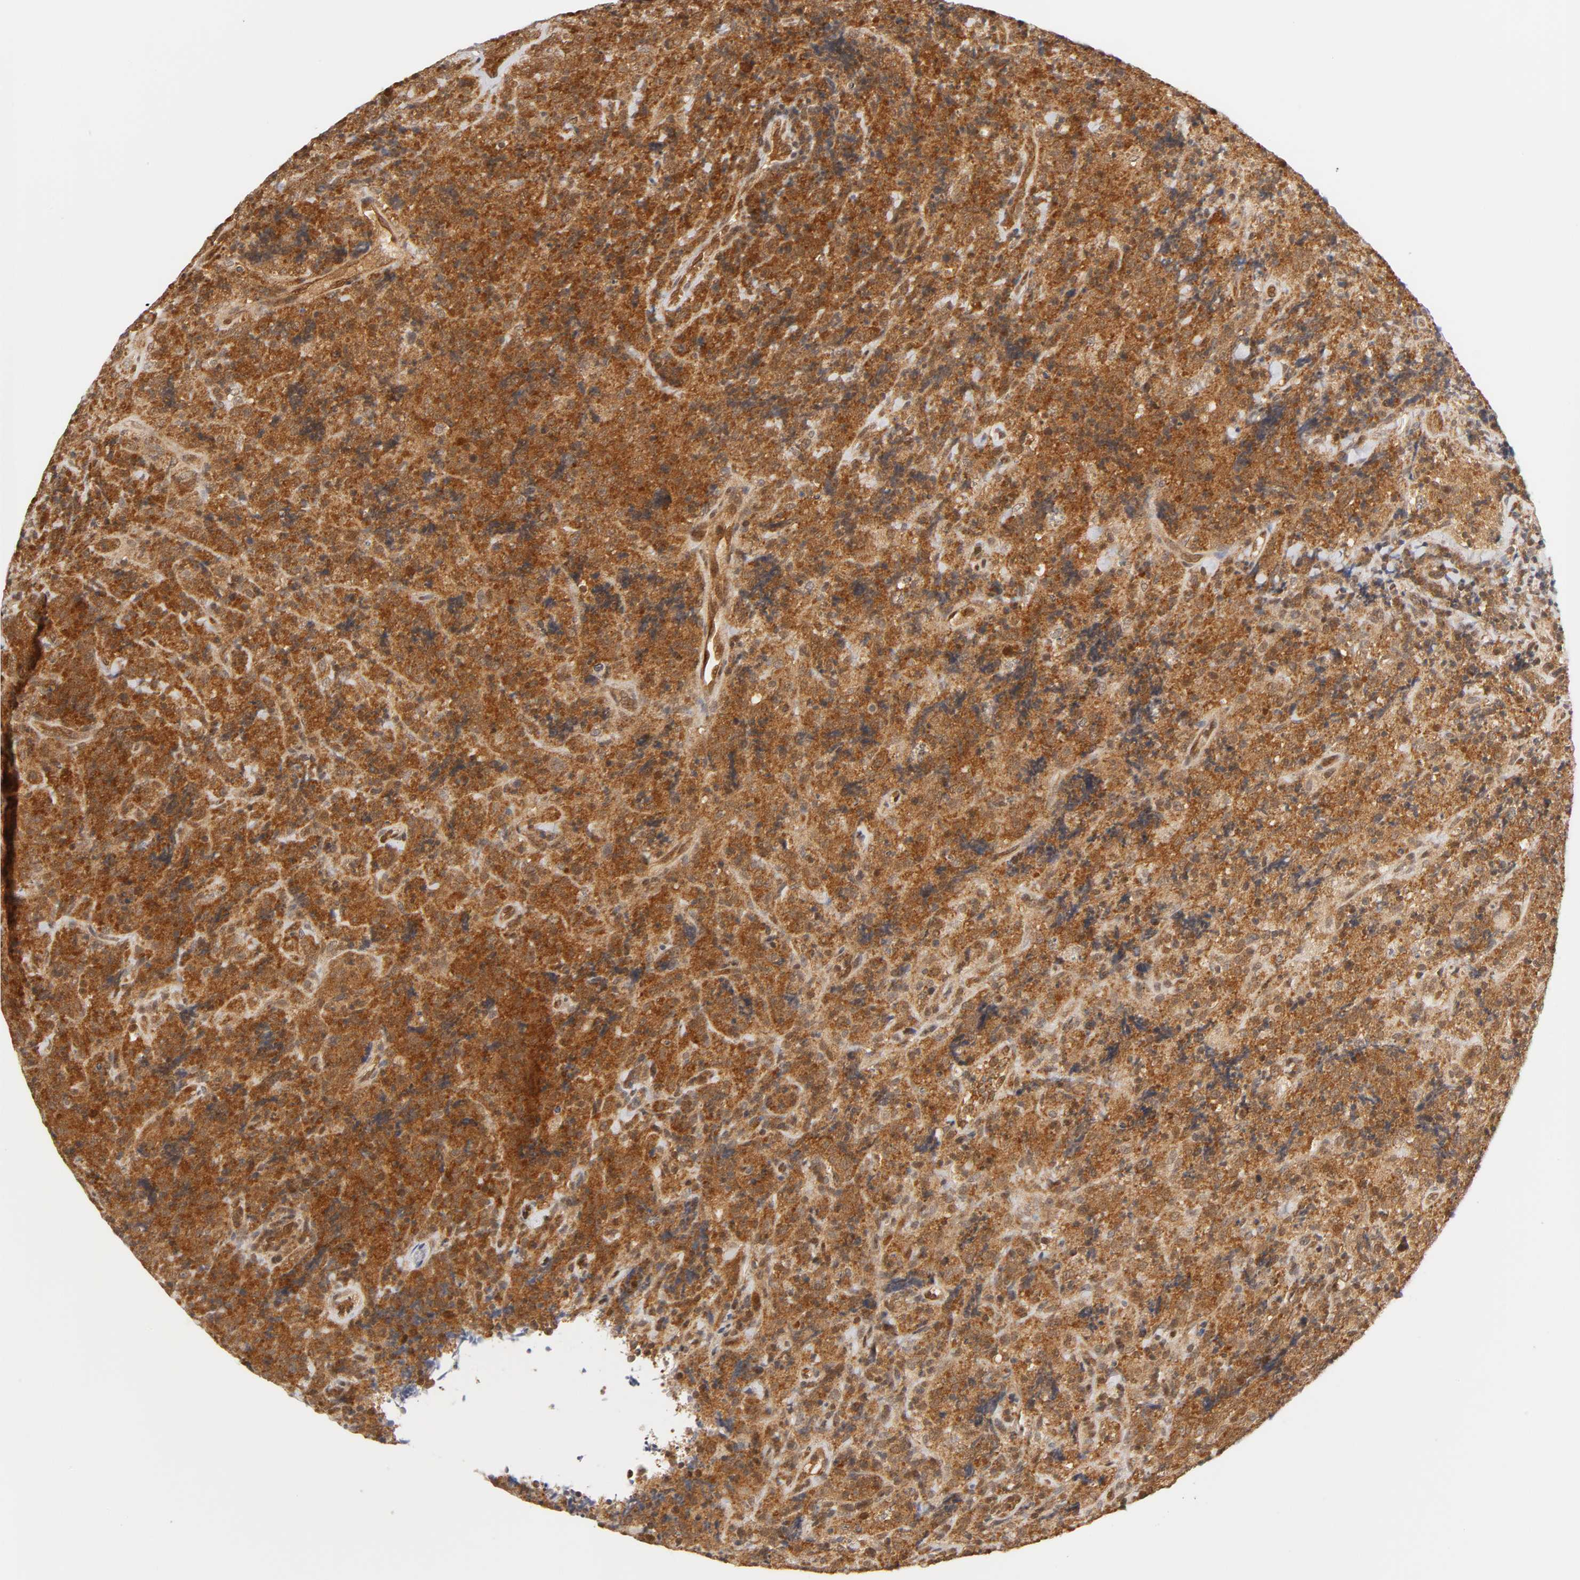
{"staining": {"intensity": "moderate", "quantity": ">75%", "location": "cytoplasmic/membranous,nuclear"}, "tissue": "lymphoma", "cell_type": "Tumor cells", "image_type": "cancer", "snomed": [{"axis": "morphology", "description": "Malignant lymphoma, non-Hodgkin's type, High grade"}, {"axis": "topography", "description": "Tonsil"}], "caption": "About >75% of tumor cells in lymphoma display moderate cytoplasmic/membranous and nuclear protein expression as visualized by brown immunohistochemical staining.", "gene": "CDC37", "patient": {"sex": "female", "age": 36}}